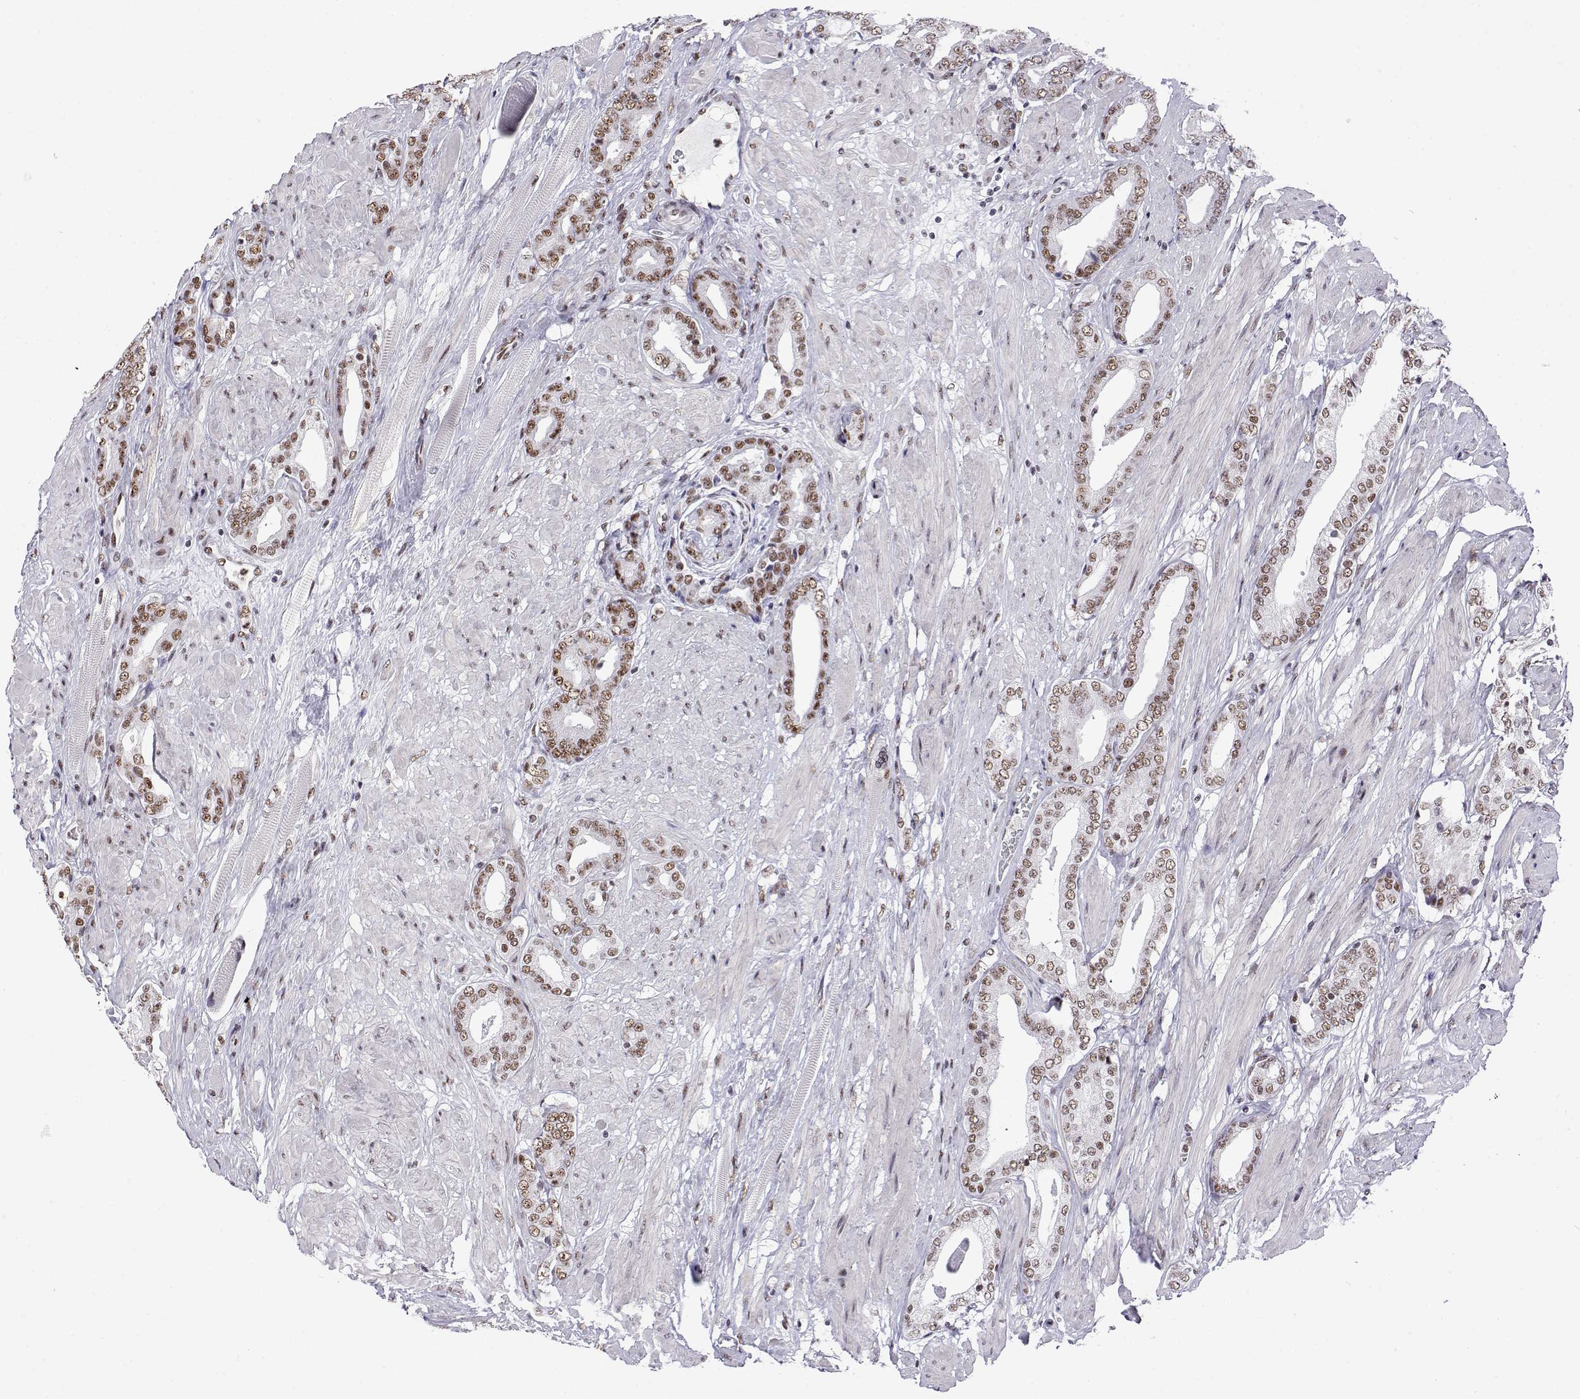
{"staining": {"intensity": "moderate", "quantity": ">75%", "location": "nuclear"}, "tissue": "prostate cancer", "cell_type": "Tumor cells", "image_type": "cancer", "snomed": [{"axis": "morphology", "description": "Adenocarcinoma, High grade"}, {"axis": "topography", "description": "Prostate"}], "caption": "A medium amount of moderate nuclear staining is identified in approximately >75% of tumor cells in prostate cancer tissue.", "gene": "POLDIP3", "patient": {"sex": "male", "age": 56}}